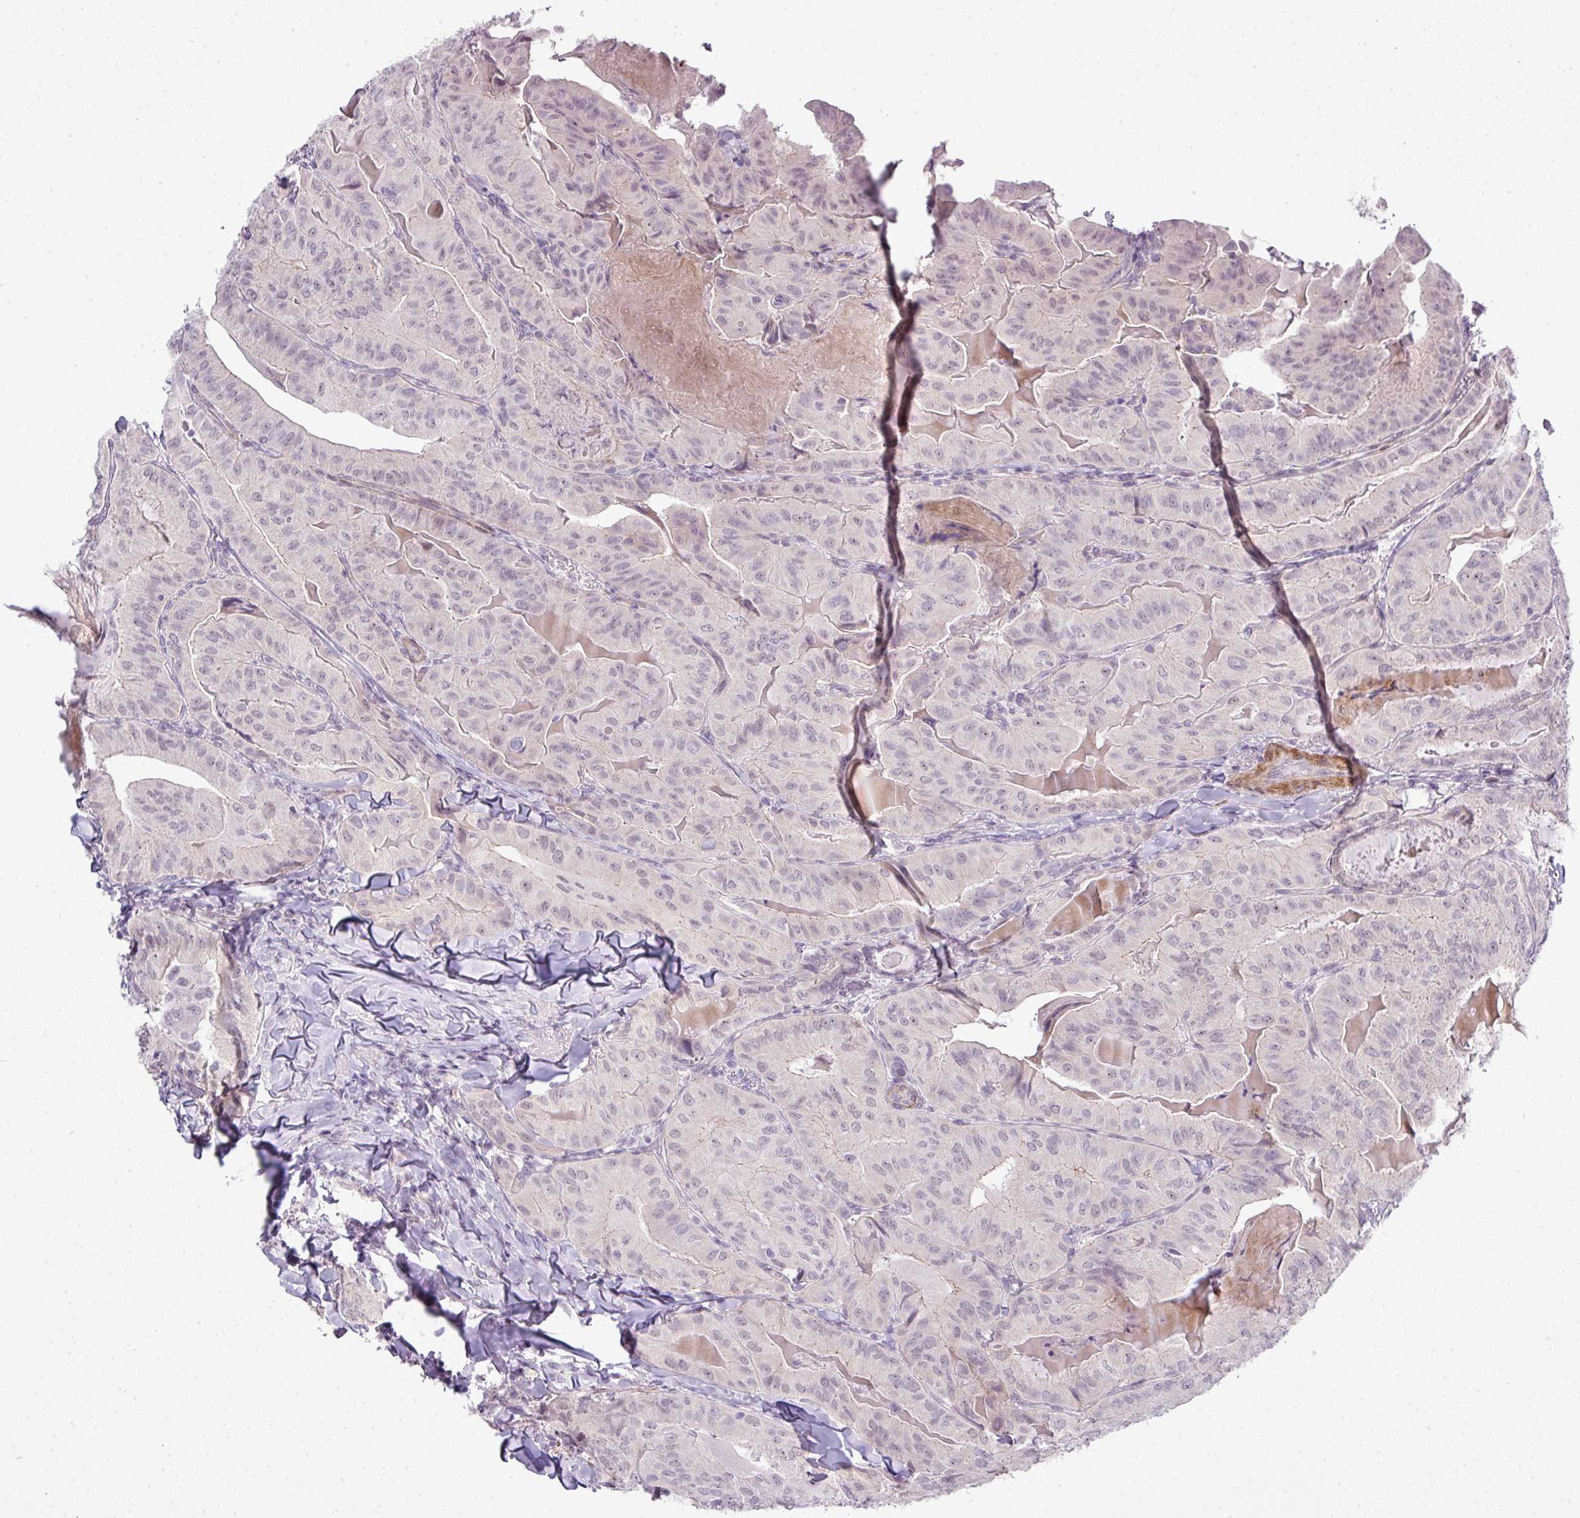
{"staining": {"intensity": "negative", "quantity": "none", "location": "none"}, "tissue": "thyroid cancer", "cell_type": "Tumor cells", "image_type": "cancer", "snomed": [{"axis": "morphology", "description": "Papillary adenocarcinoma, NOS"}, {"axis": "topography", "description": "Thyroid gland"}], "caption": "Immunohistochemical staining of thyroid papillary adenocarcinoma shows no significant expression in tumor cells. Brightfield microscopy of immunohistochemistry (IHC) stained with DAB (brown) and hematoxylin (blue), captured at high magnification.", "gene": "ZNF688", "patient": {"sex": "female", "age": 68}}